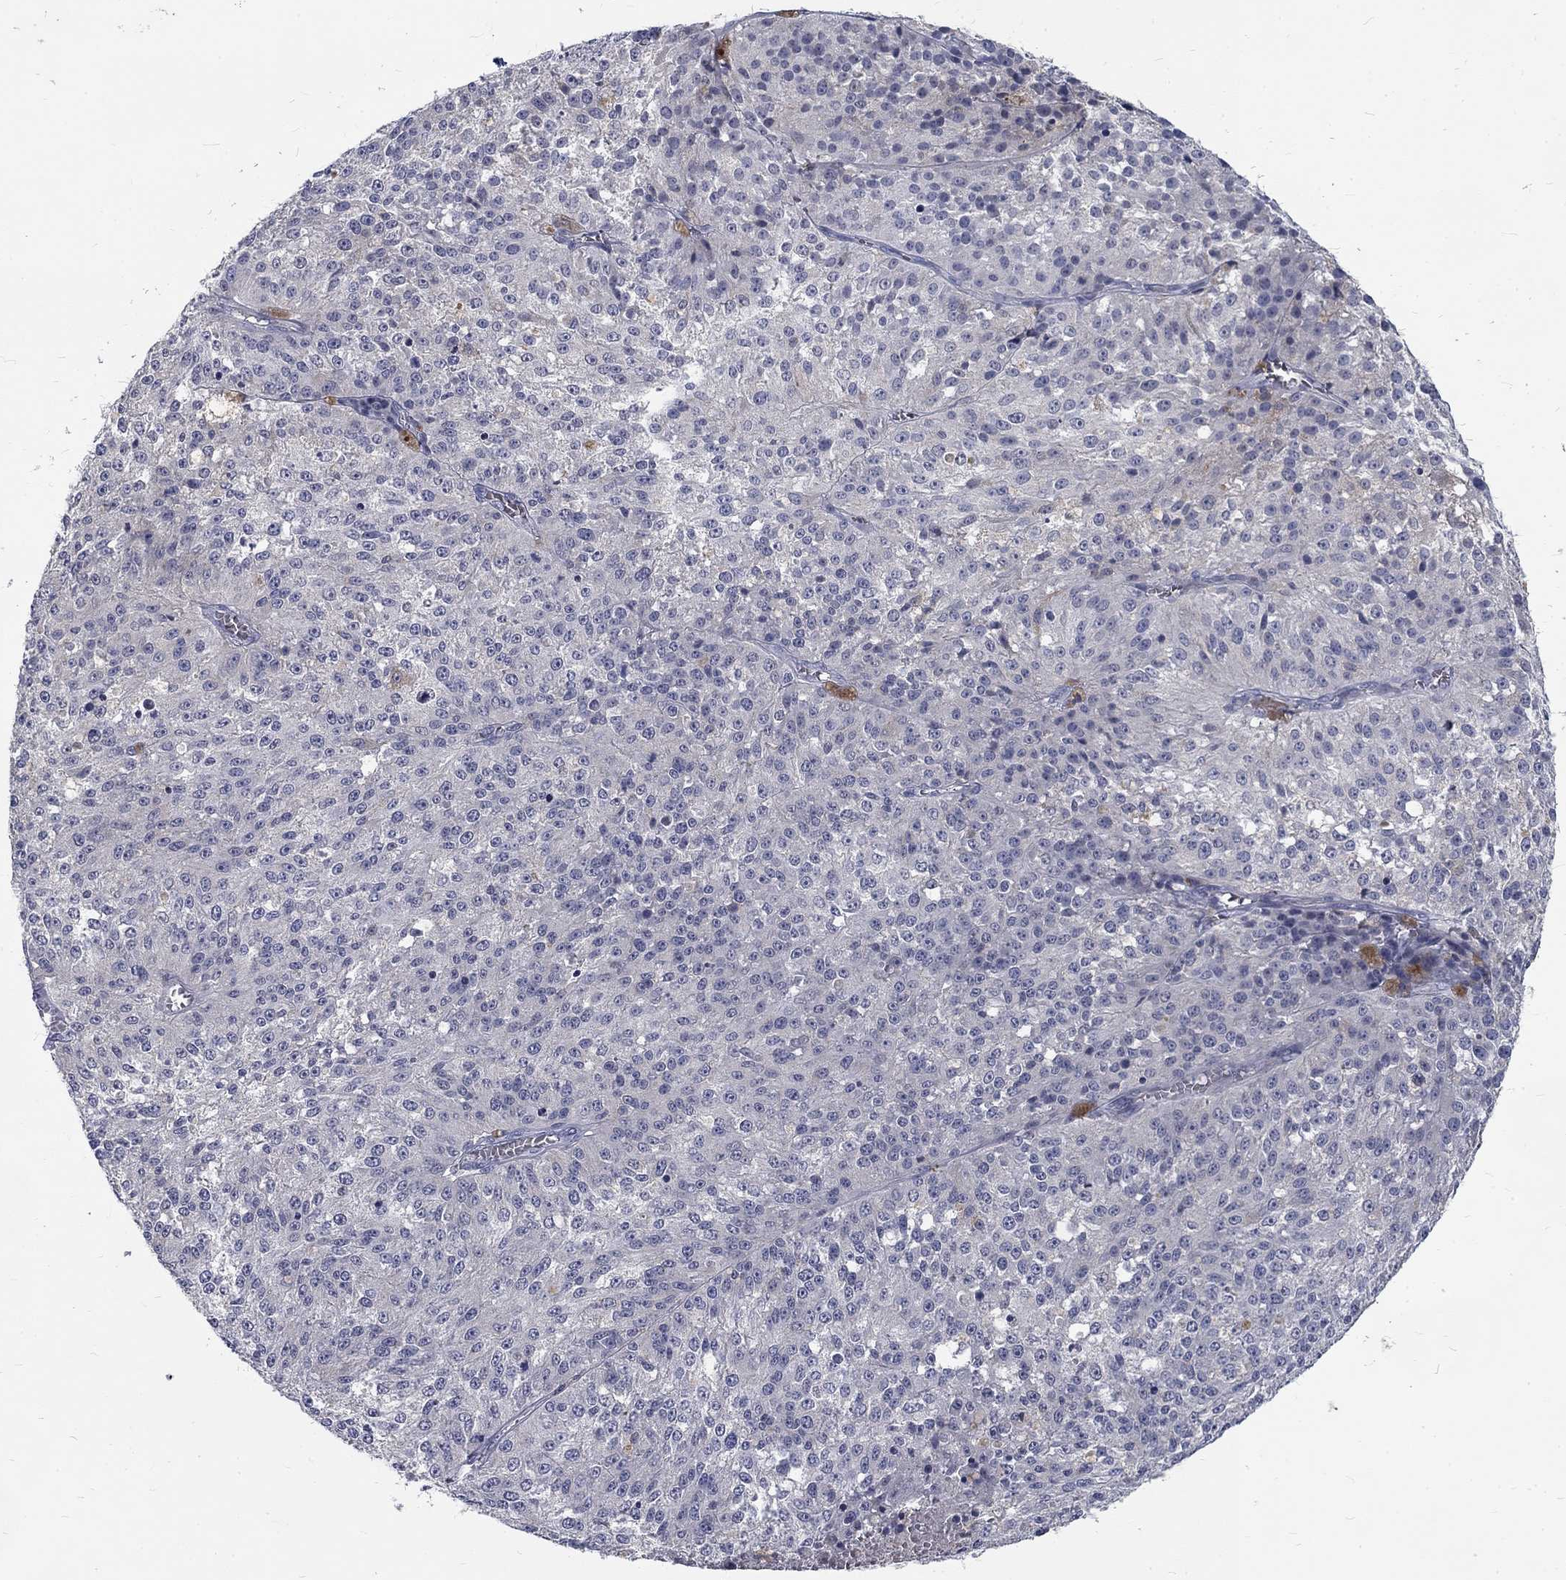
{"staining": {"intensity": "negative", "quantity": "none", "location": "none"}, "tissue": "melanoma", "cell_type": "Tumor cells", "image_type": "cancer", "snomed": [{"axis": "morphology", "description": "Malignant melanoma, Metastatic site"}, {"axis": "topography", "description": "Lymph node"}], "caption": "IHC photomicrograph of neoplastic tissue: malignant melanoma (metastatic site) stained with DAB shows no significant protein expression in tumor cells.", "gene": "PHKA1", "patient": {"sex": "female", "age": 64}}